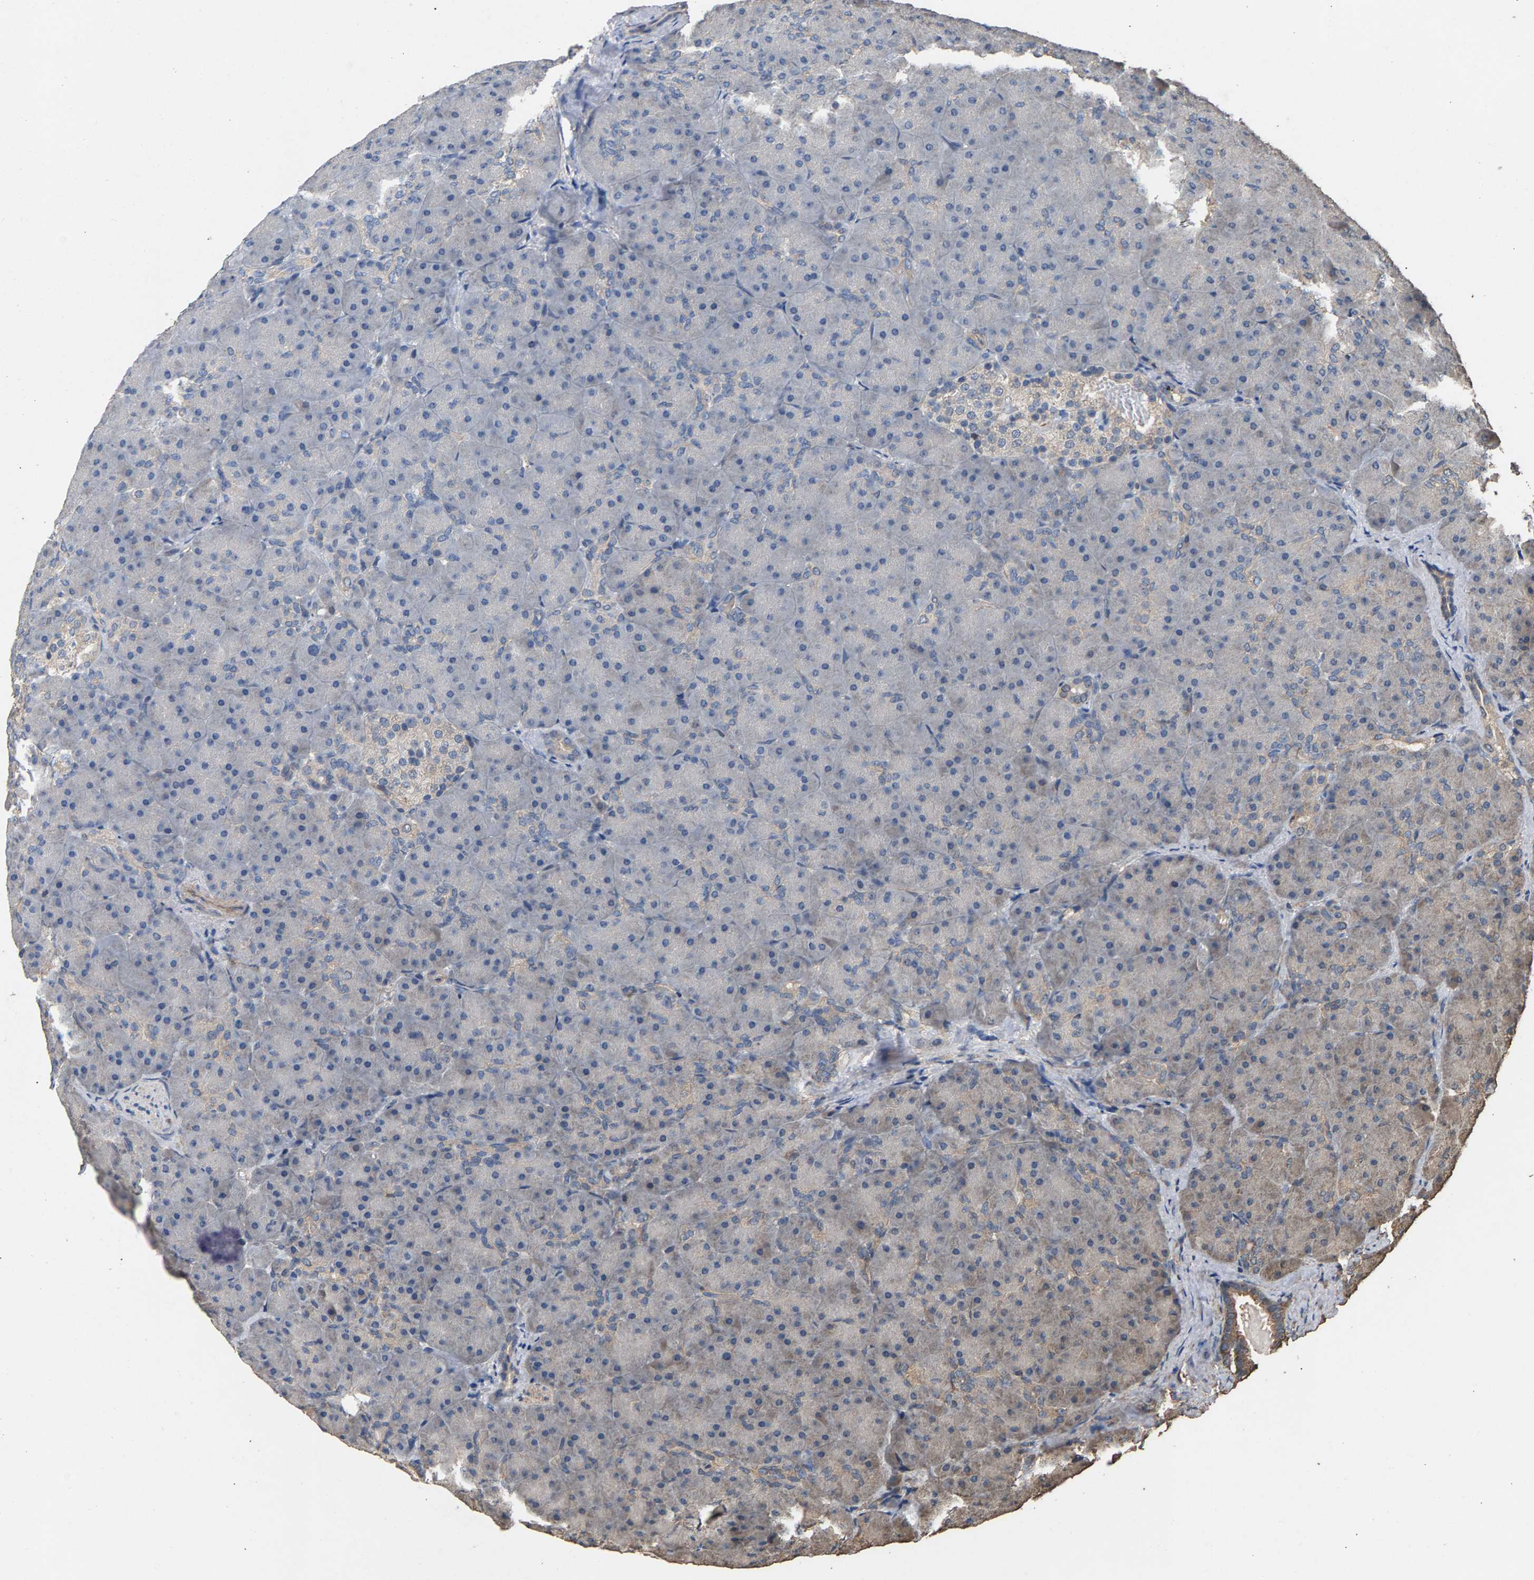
{"staining": {"intensity": "weak", "quantity": "<25%", "location": "cytoplasmic/membranous"}, "tissue": "pancreas", "cell_type": "Exocrine glandular cells", "image_type": "normal", "snomed": [{"axis": "morphology", "description": "Normal tissue, NOS"}, {"axis": "topography", "description": "Pancreas"}], "caption": "Exocrine glandular cells are negative for protein expression in unremarkable human pancreas. Brightfield microscopy of immunohistochemistry stained with DAB (brown) and hematoxylin (blue), captured at high magnification.", "gene": "HTRA3", "patient": {"sex": "male", "age": 66}}